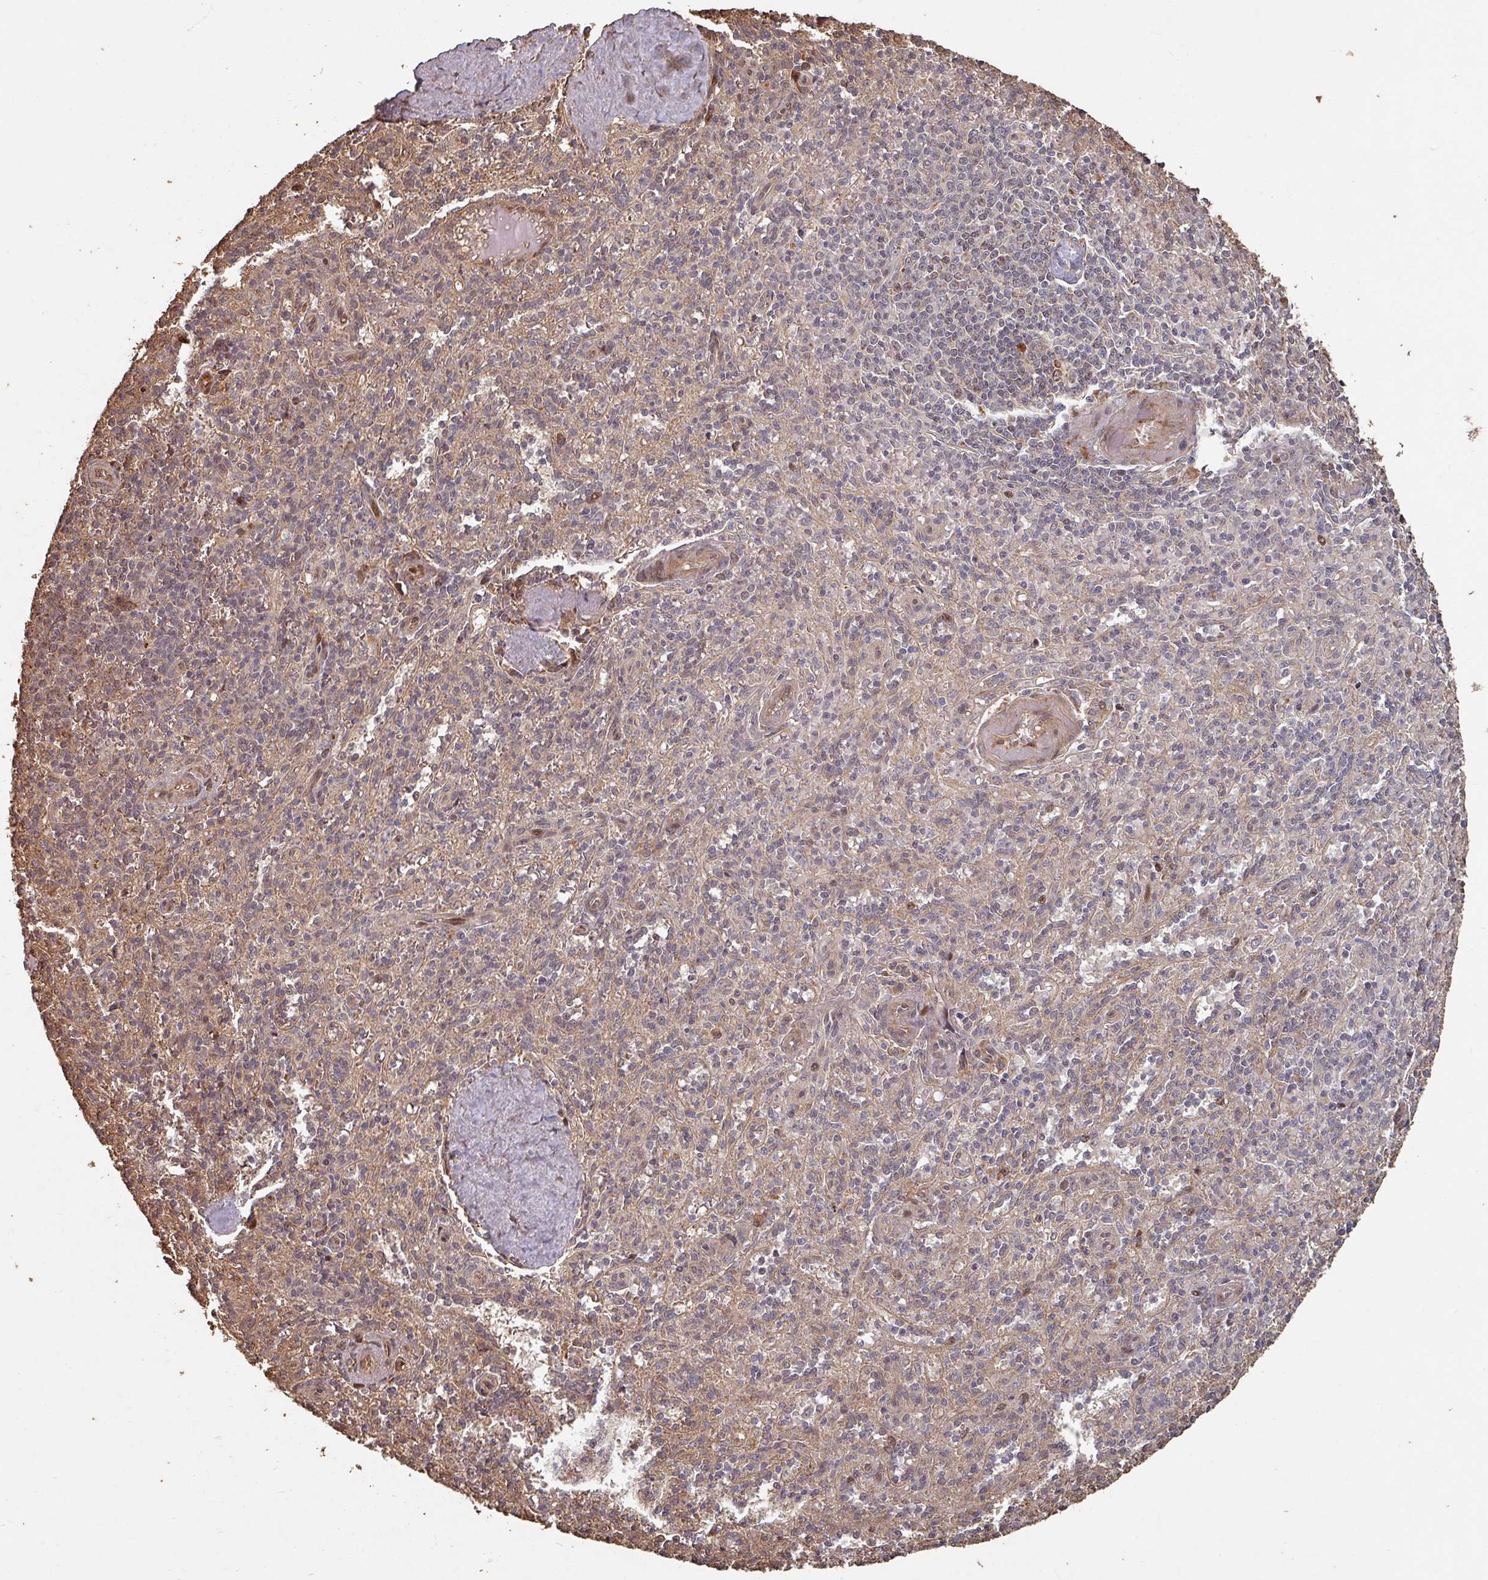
{"staining": {"intensity": "moderate", "quantity": "<25%", "location": "cytoplasmic/membranous,nuclear"}, "tissue": "spleen", "cell_type": "Cells in red pulp", "image_type": "normal", "snomed": [{"axis": "morphology", "description": "Normal tissue, NOS"}, {"axis": "topography", "description": "Spleen"}], "caption": "An image of spleen stained for a protein displays moderate cytoplasmic/membranous,nuclear brown staining in cells in red pulp.", "gene": "EID1", "patient": {"sex": "female", "age": 70}}